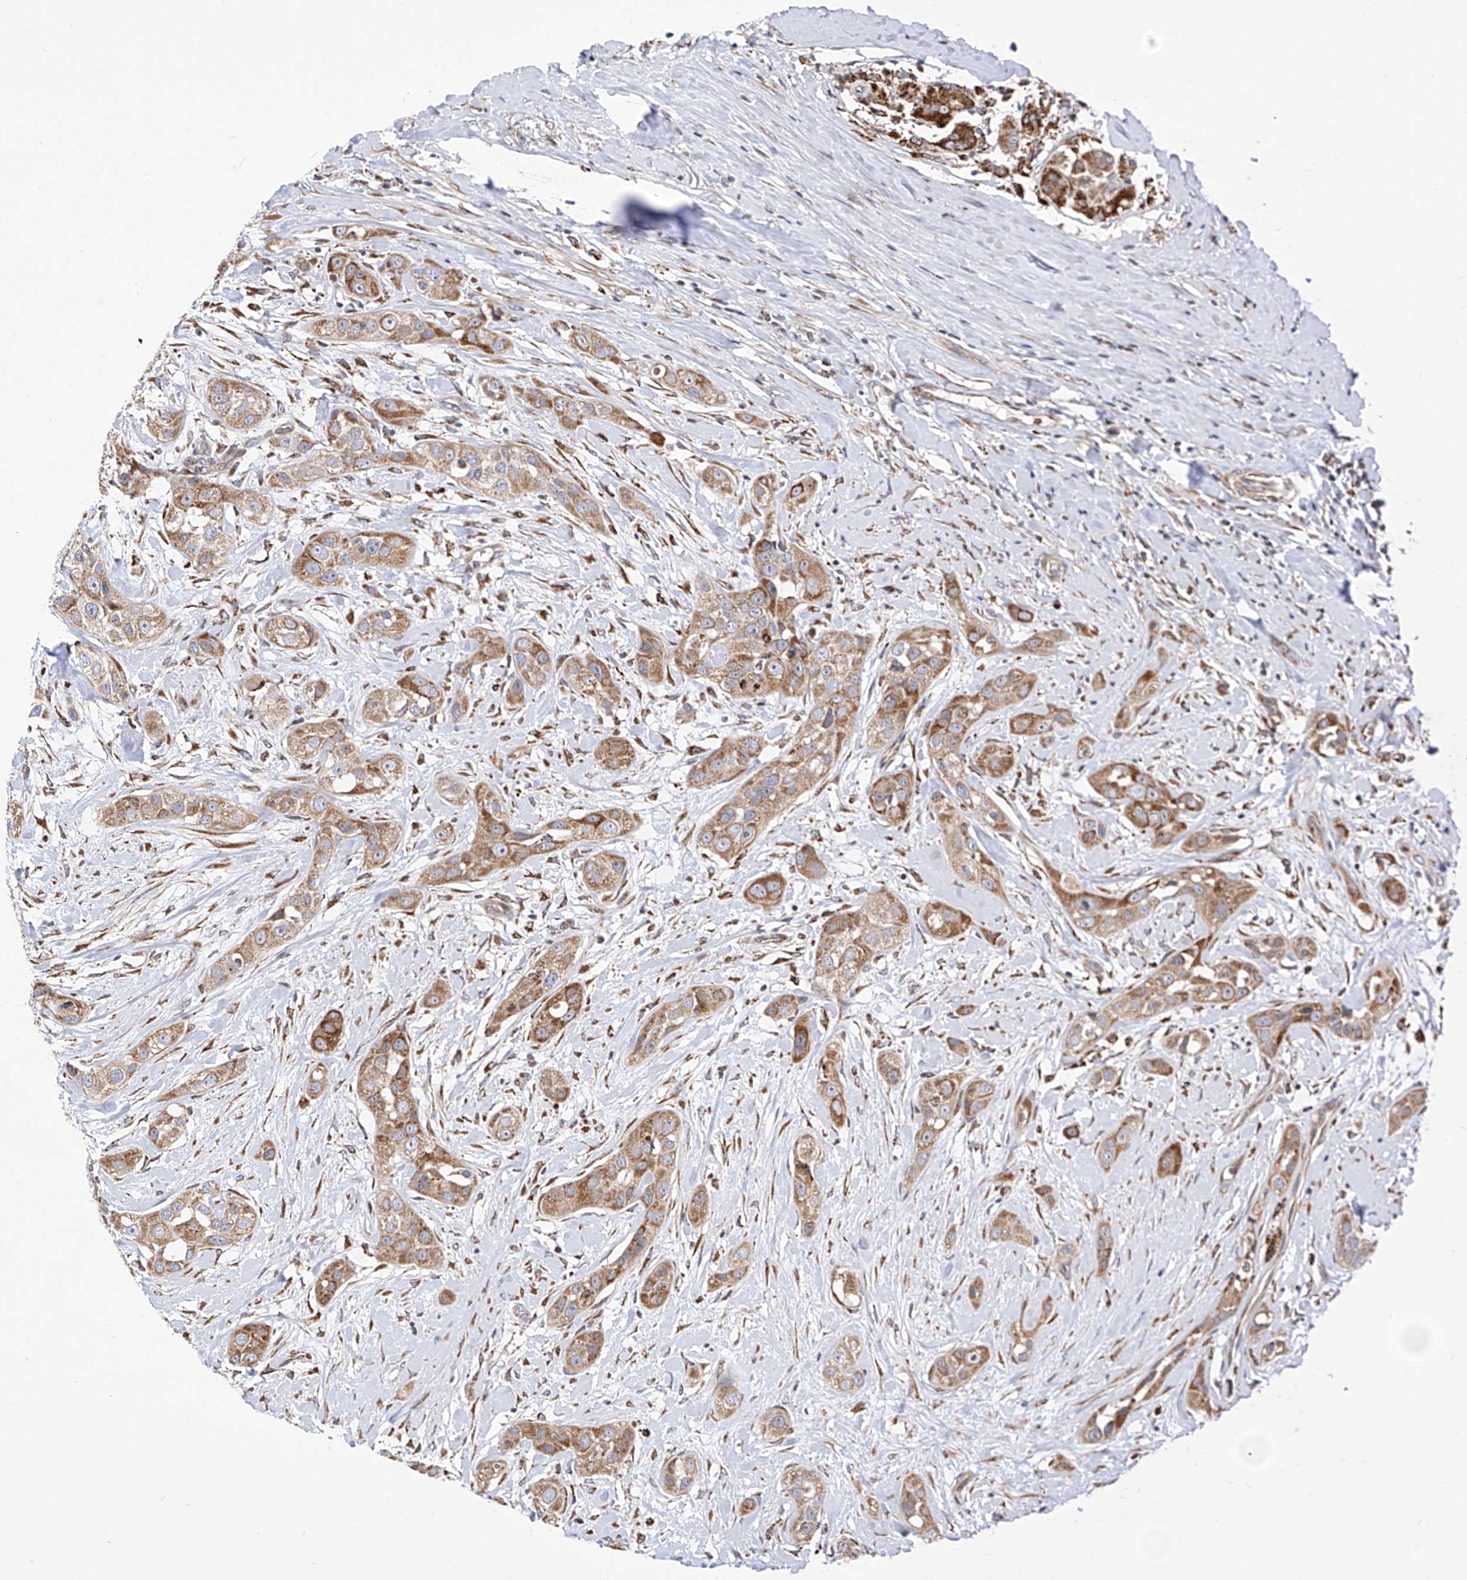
{"staining": {"intensity": "moderate", "quantity": ">75%", "location": "cytoplasmic/membranous"}, "tissue": "head and neck cancer", "cell_type": "Tumor cells", "image_type": "cancer", "snomed": [{"axis": "morphology", "description": "Normal tissue, NOS"}, {"axis": "morphology", "description": "Squamous cell carcinoma, NOS"}, {"axis": "topography", "description": "Skeletal muscle"}, {"axis": "topography", "description": "Head-Neck"}], "caption": "Protein analysis of head and neck squamous cell carcinoma tissue demonstrates moderate cytoplasmic/membranous positivity in approximately >75% of tumor cells.", "gene": "TTLL8", "patient": {"sex": "male", "age": 51}}